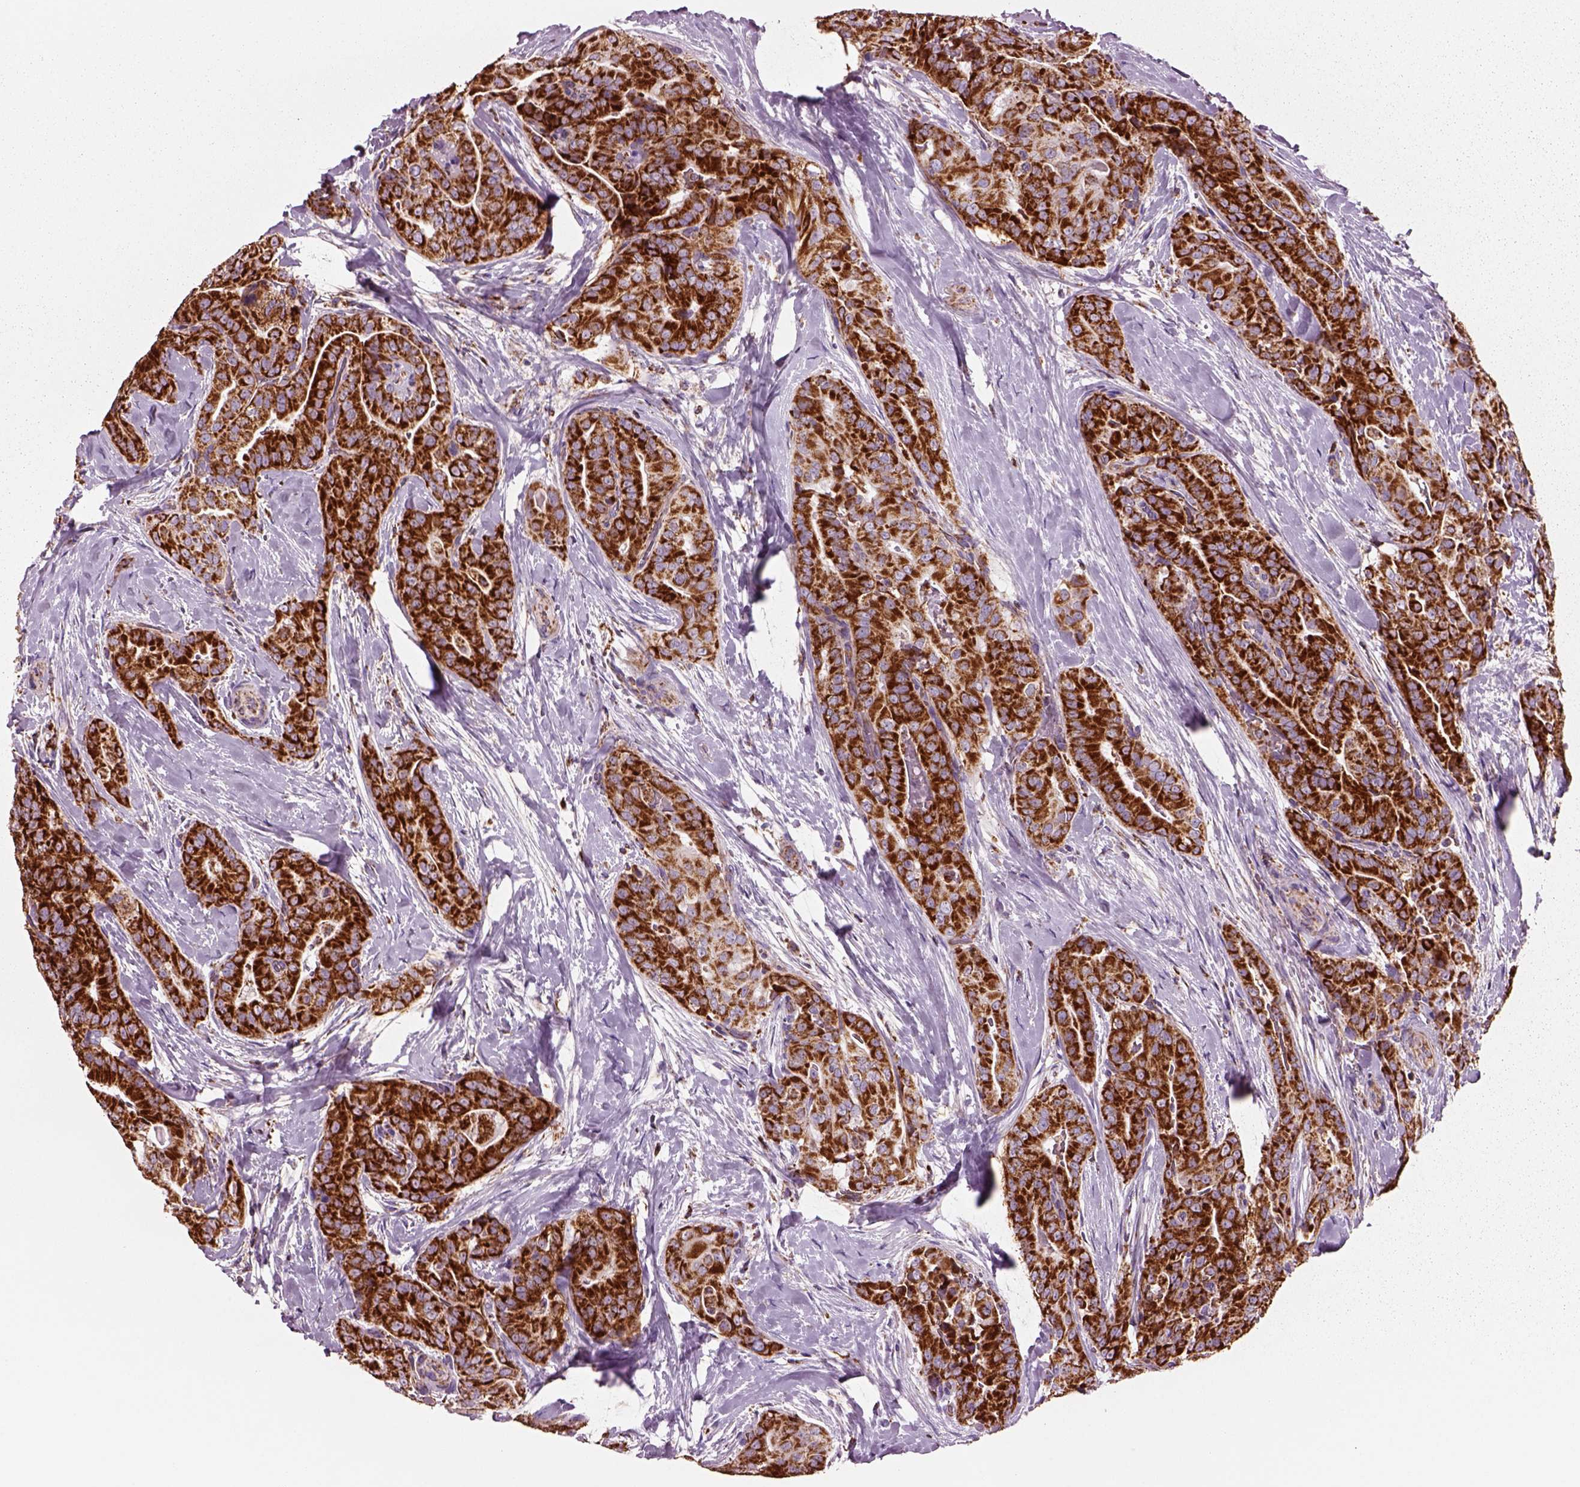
{"staining": {"intensity": "strong", "quantity": ">75%", "location": "cytoplasmic/membranous"}, "tissue": "thyroid cancer", "cell_type": "Tumor cells", "image_type": "cancer", "snomed": [{"axis": "morphology", "description": "Papillary adenocarcinoma, NOS"}, {"axis": "topography", "description": "Thyroid gland"}], "caption": "DAB (3,3'-diaminobenzidine) immunohistochemical staining of thyroid cancer reveals strong cytoplasmic/membranous protein staining in about >75% of tumor cells. (DAB IHC with brightfield microscopy, high magnification).", "gene": "SLC25A24", "patient": {"sex": "male", "age": 61}}